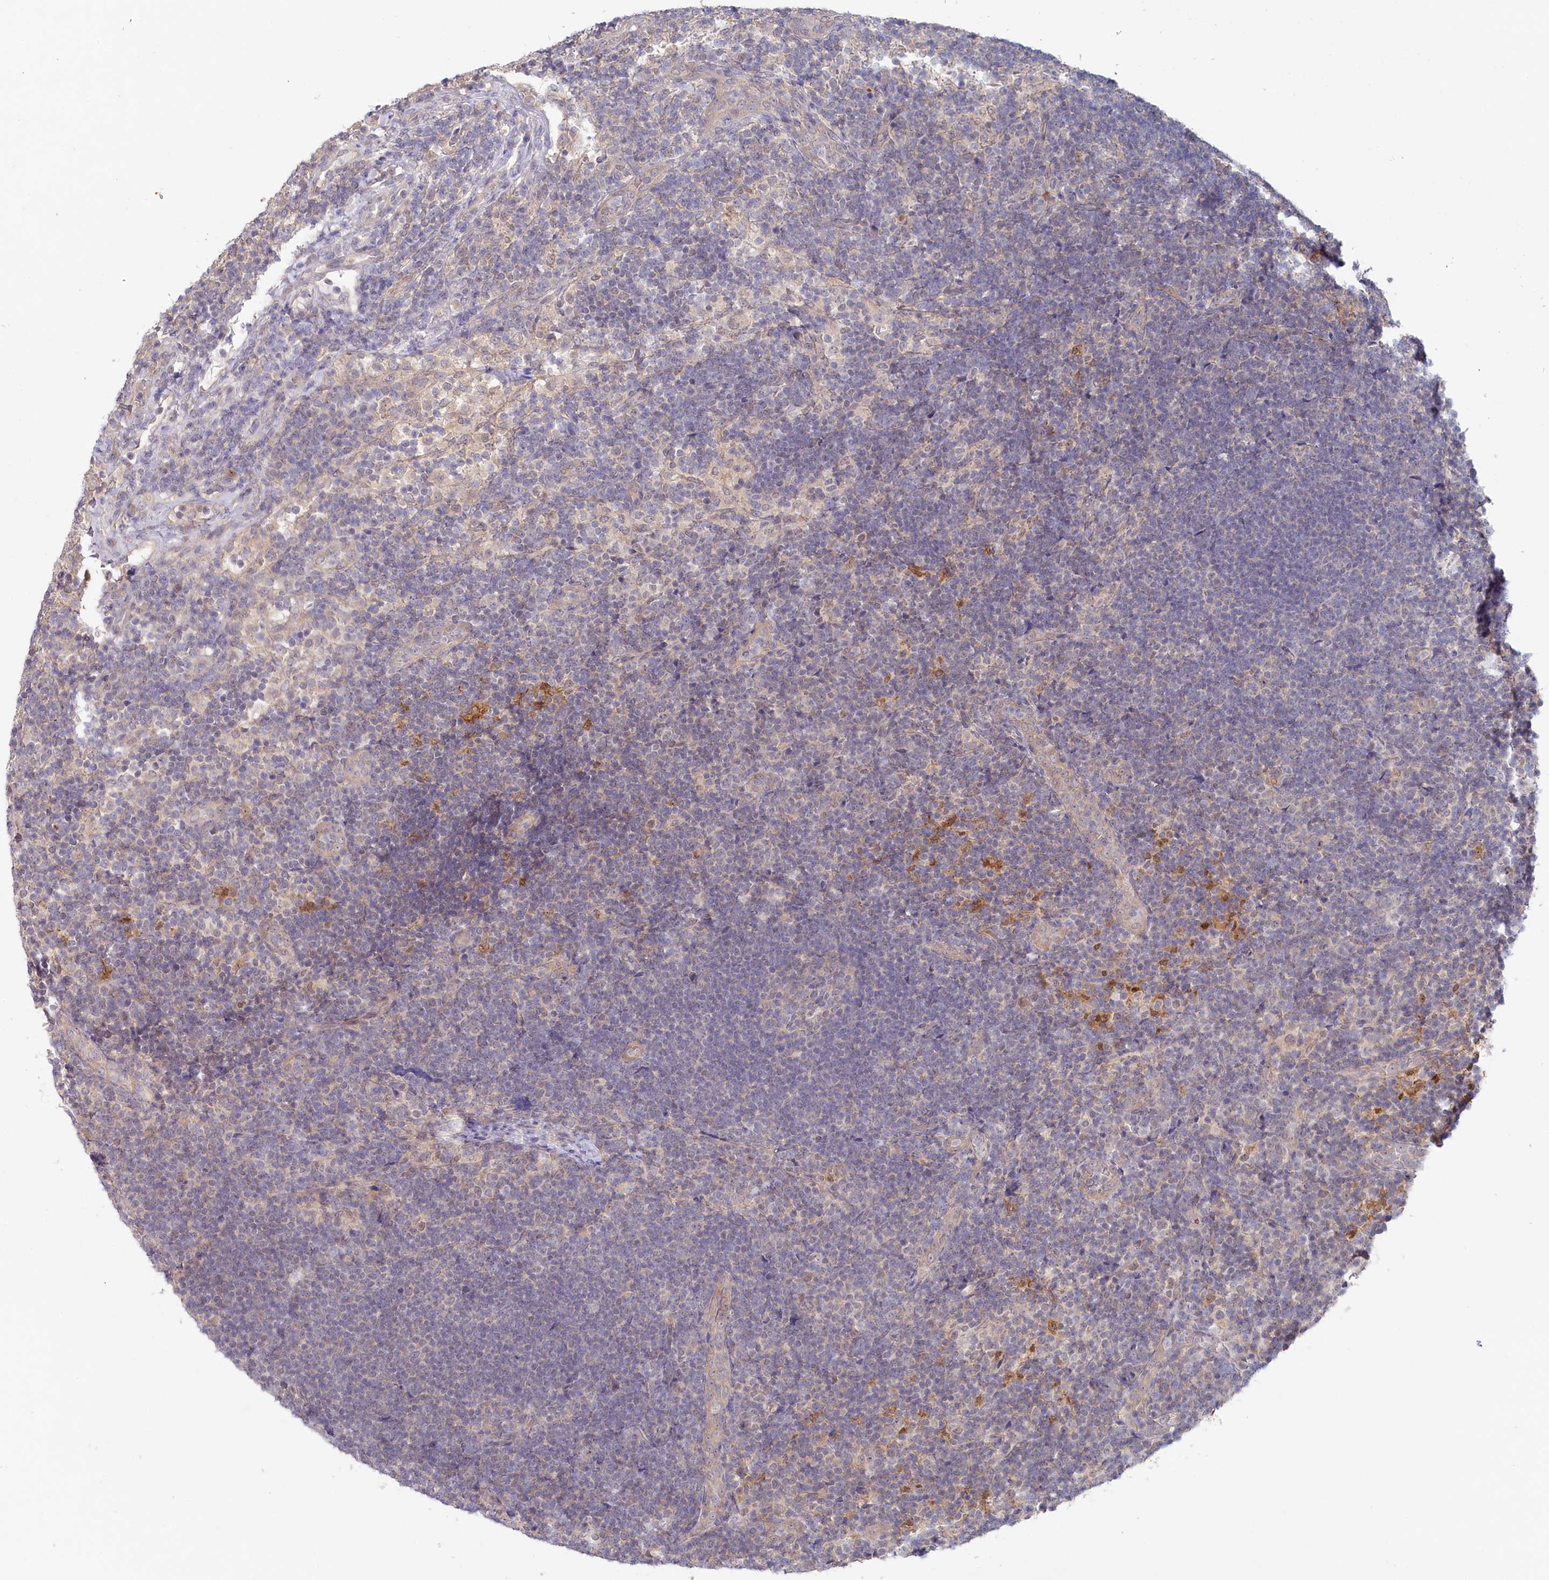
{"staining": {"intensity": "negative", "quantity": "none", "location": "none"}, "tissue": "lymph node", "cell_type": "Germinal center cells", "image_type": "normal", "snomed": [{"axis": "morphology", "description": "Normal tissue, NOS"}, {"axis": "topography", "description": "Lymph node"}], "caption": "Lymph node was stained to show a protein in brown. There is no significant positivity in germinal center cells.", "gene": "AAMDC", "patient": {"sex": "female", "age": 22}}